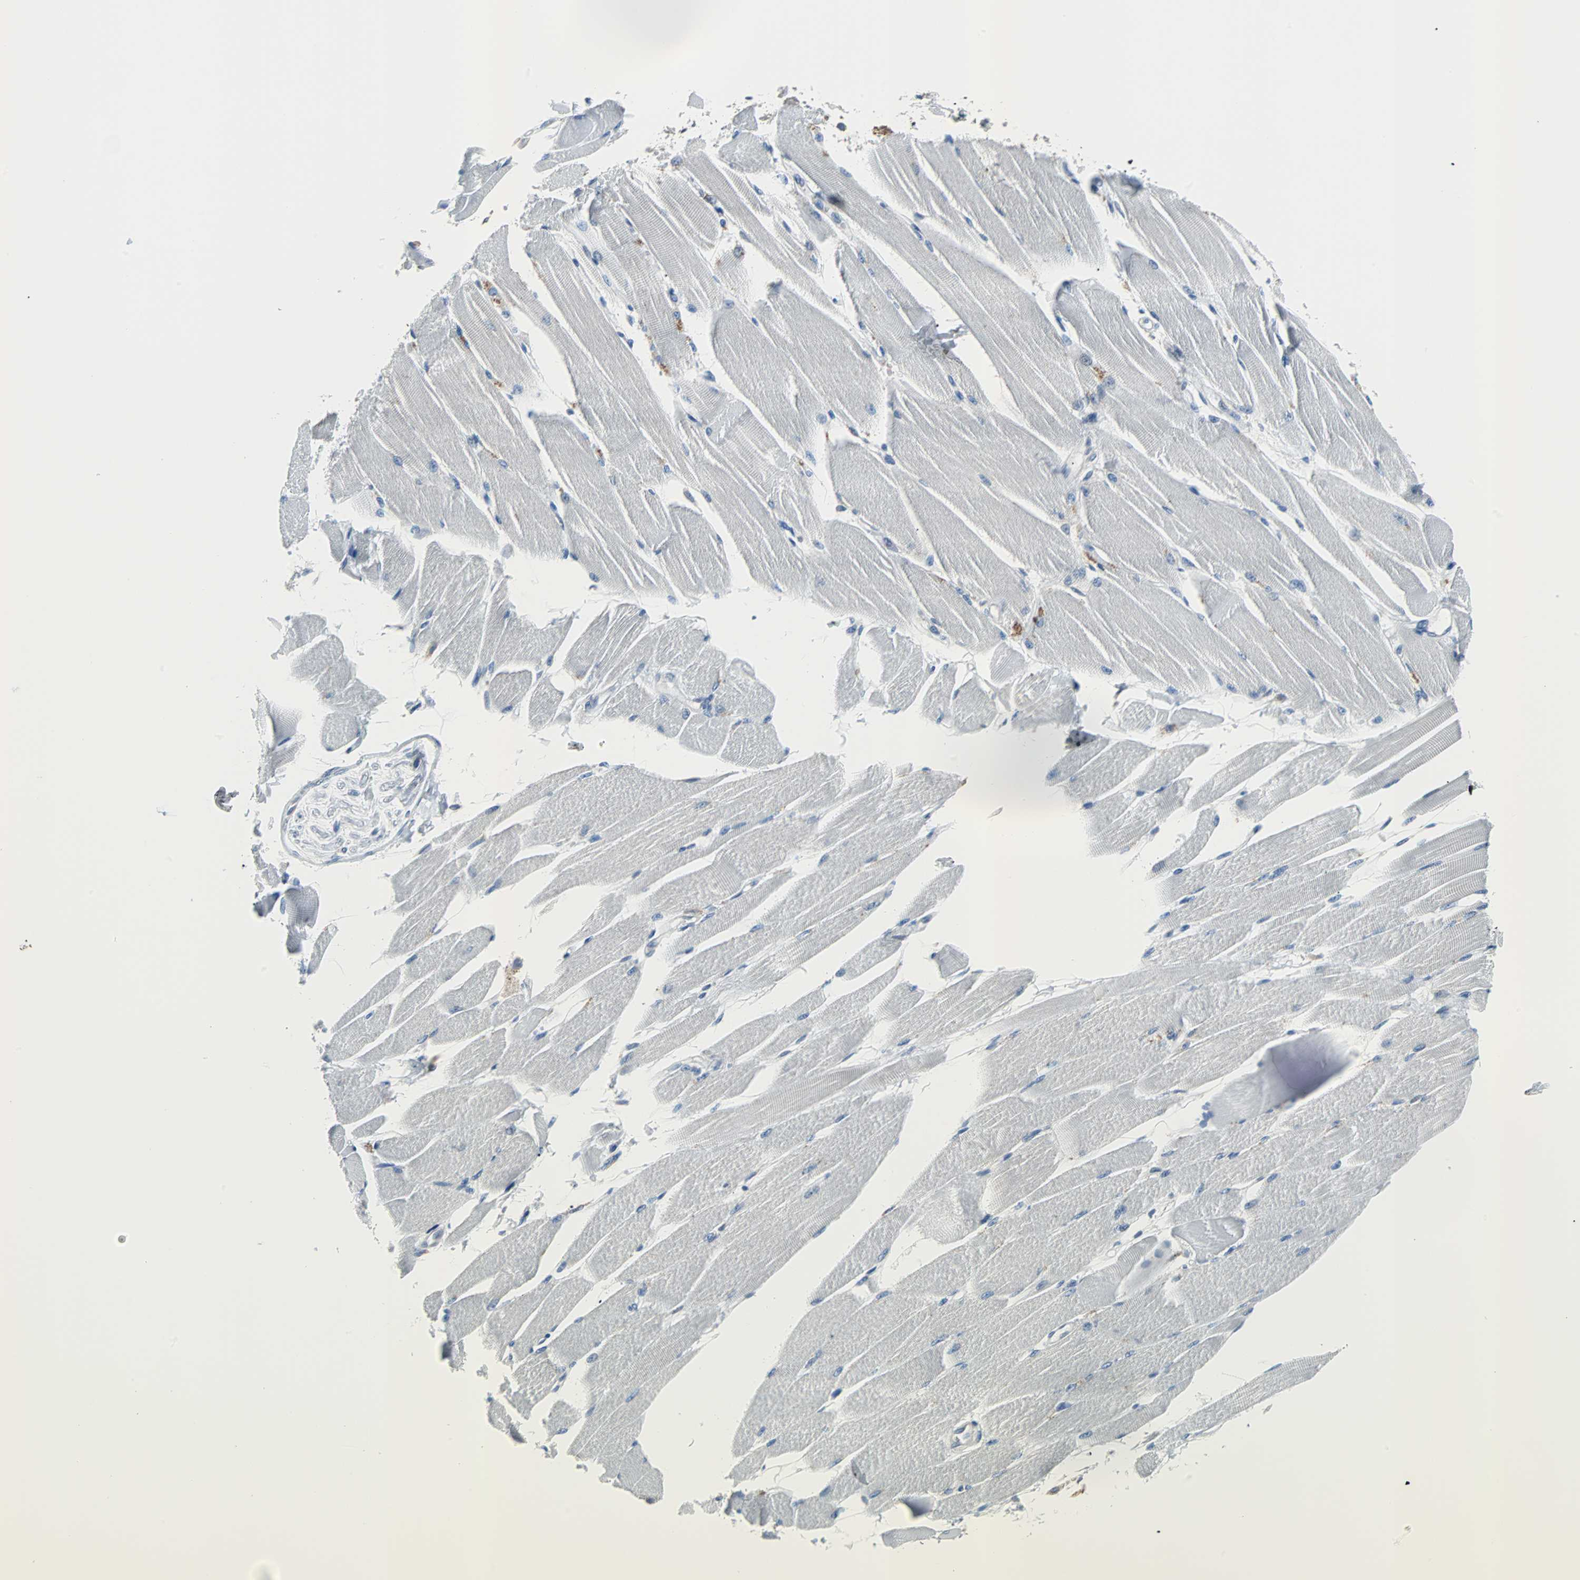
{"staining": {"intensity": "weak", "quantity": "25%-75%", "location": "cytoplasmic/membranous"}, "tissue": "skeletal muscle", "cell_type": "Myocytes", "image_type": "normal", "snomed": [{"axis": "morphology", "description": "Normal tissue, NOS"}, {"axis": "topography", "description": "Skeletal muscle"}, {"axis": "topography", "description": "Peripheral nerve tissue"}], "caption": "Approximately 25%-75% of myocytes in normal skeletal muscle exhibit weak cytoplasmic/membranous protein staining as visualized by brown immunohistochemical staining.", "gene": "PDIA4", "patient": {"sex": "female", "age": 84}}